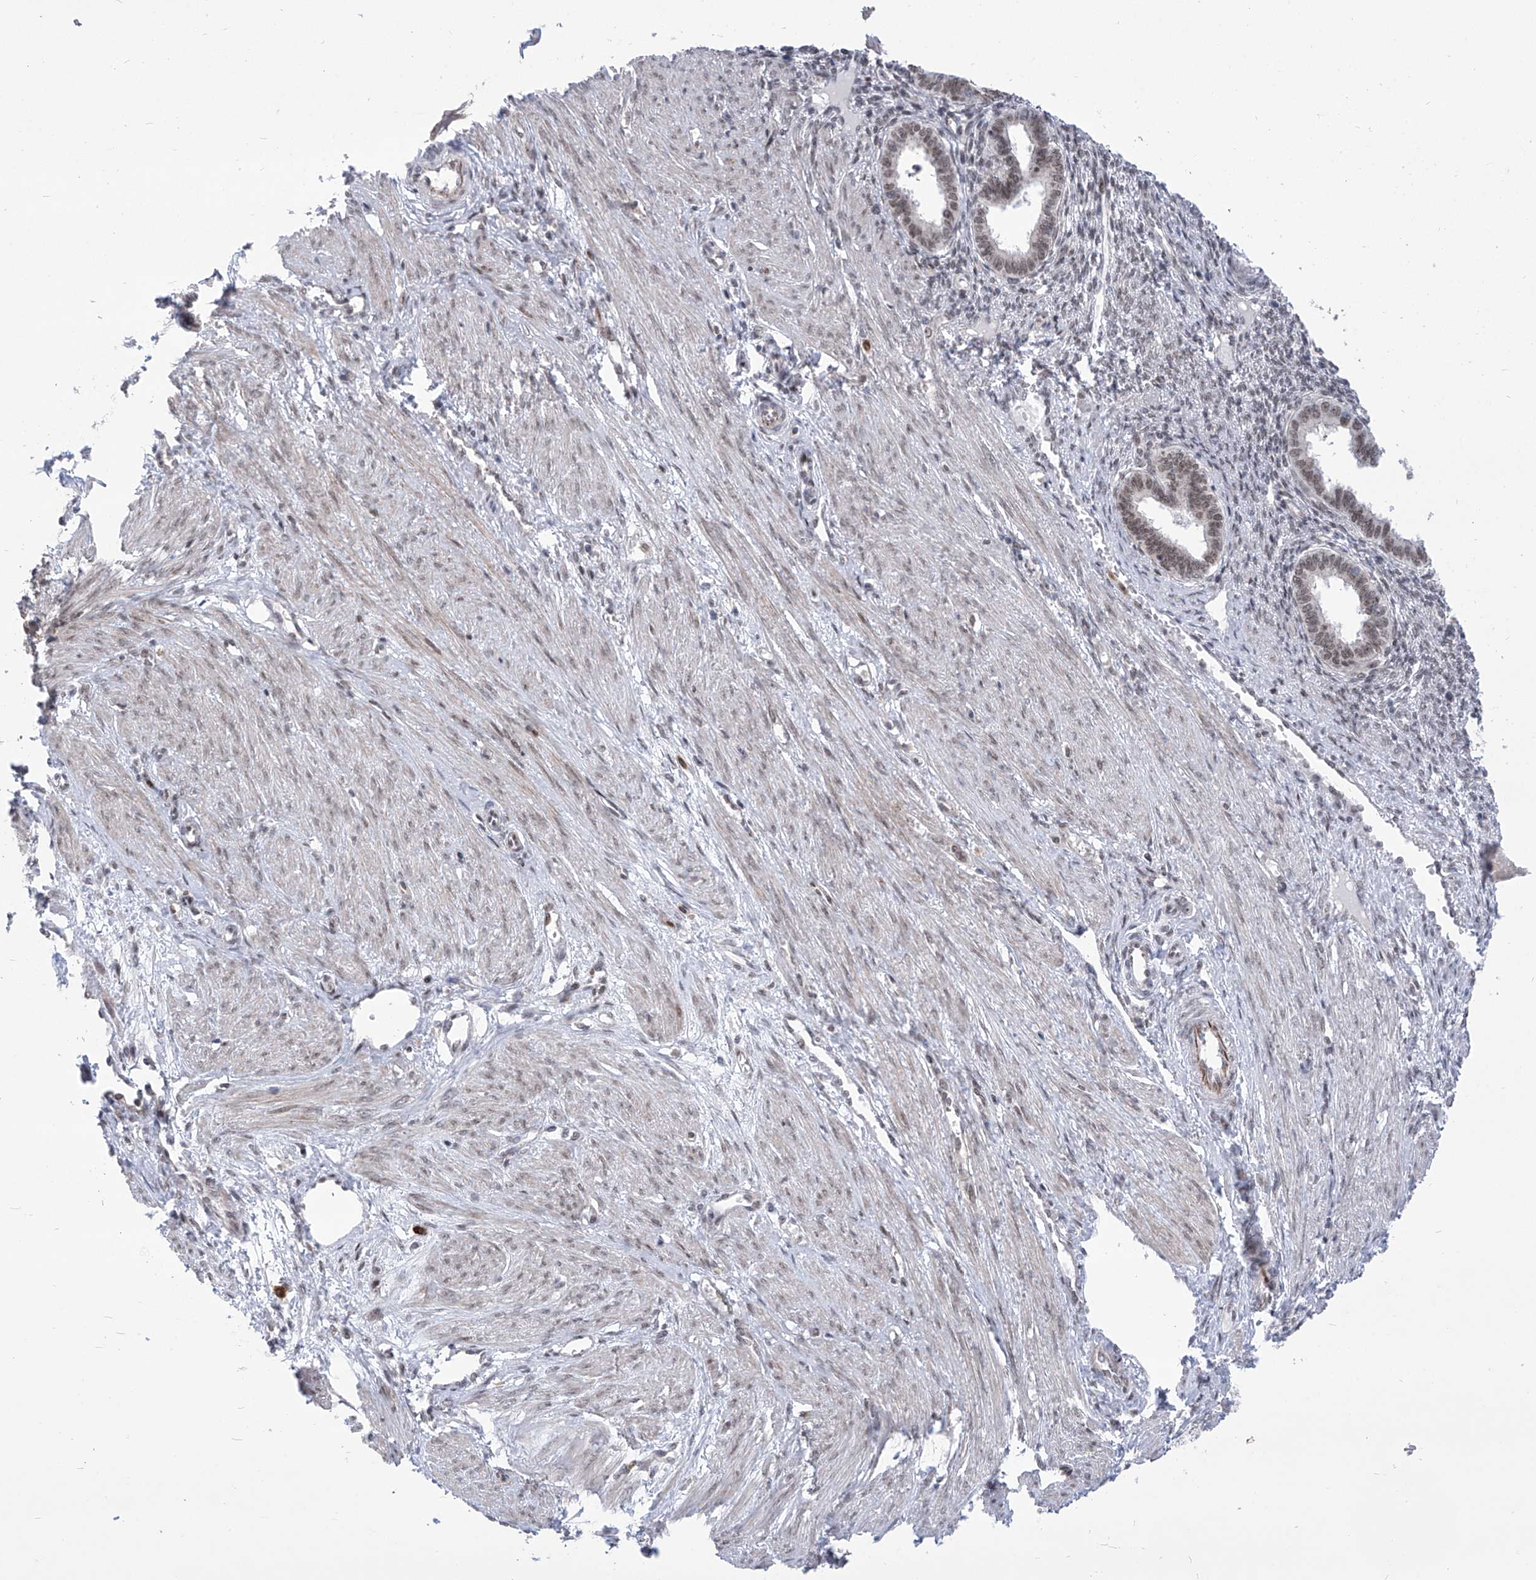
{"staining": {"intensity": "weak", "quantity": "25%-75%", "location": "nuclear"}, "tissue": "endometrium", "cell_type": "Cells in endometrial stroma", "image_type": "normal", "snomed": [{"axis": "morphology", "description": "Normal tissue, NOS"}, {"axis": "topography", "description": "Endometrium"}], "caption": "Normal endometrium demonstrates weak nuclear staining in about 25%-75% of cells in endometrial stroma, visualized by immunohistochemistry. (DAB IHC, brown staining for protein, blue staining for nuclei).", "gene": "CEP290", "patient": {"sex": "female", "age": 33}}